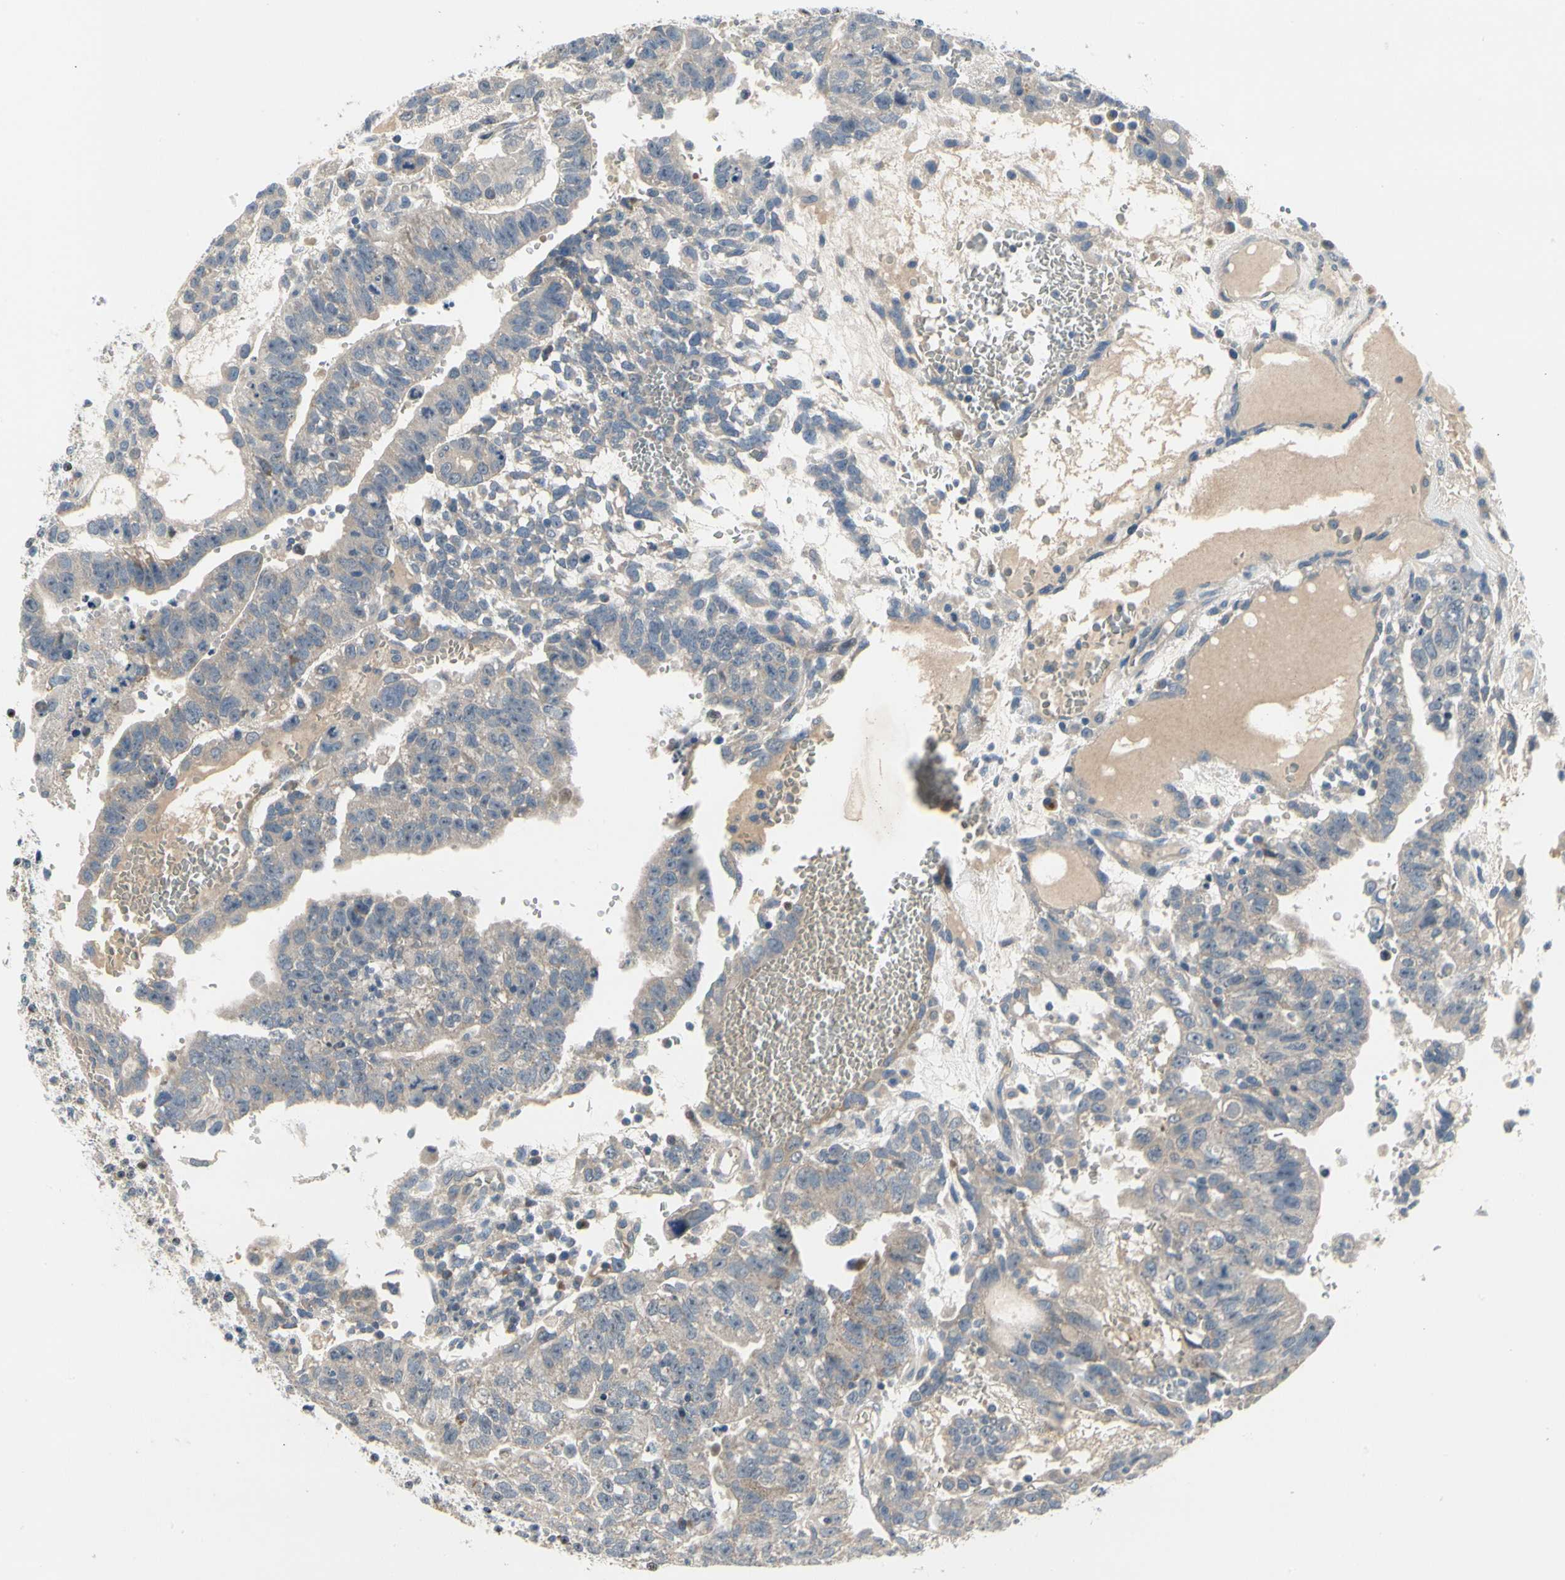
{"staining": {"intensity": "weak", "quantity": "25%-75%", "location": "cytoplasmic/membranous"}, "tissue": "testis cancer", "cell_type": "Tumor cells", "image_type": "cancer", "snomed": [{"axis": "morphology", "description": "Seminoma, NOS"}, {"axis": "morphology", "description": "Carcinoma, Embryonal, NOS"}, {"axis": "topography", "description": "Testis"}], "caption": "IHC of human embryonal carcinoma (testis) exhibits low levels of weak cytoplasmic/membranous expression in approximately 25%-75% of tumor cells. The staining was performed using DAB, with brown indicating positive protein expression. Nuclei are stained blue with hematoxylin.", "gene": "NFASC", "patient": {"sex": "male", "age": 52}}